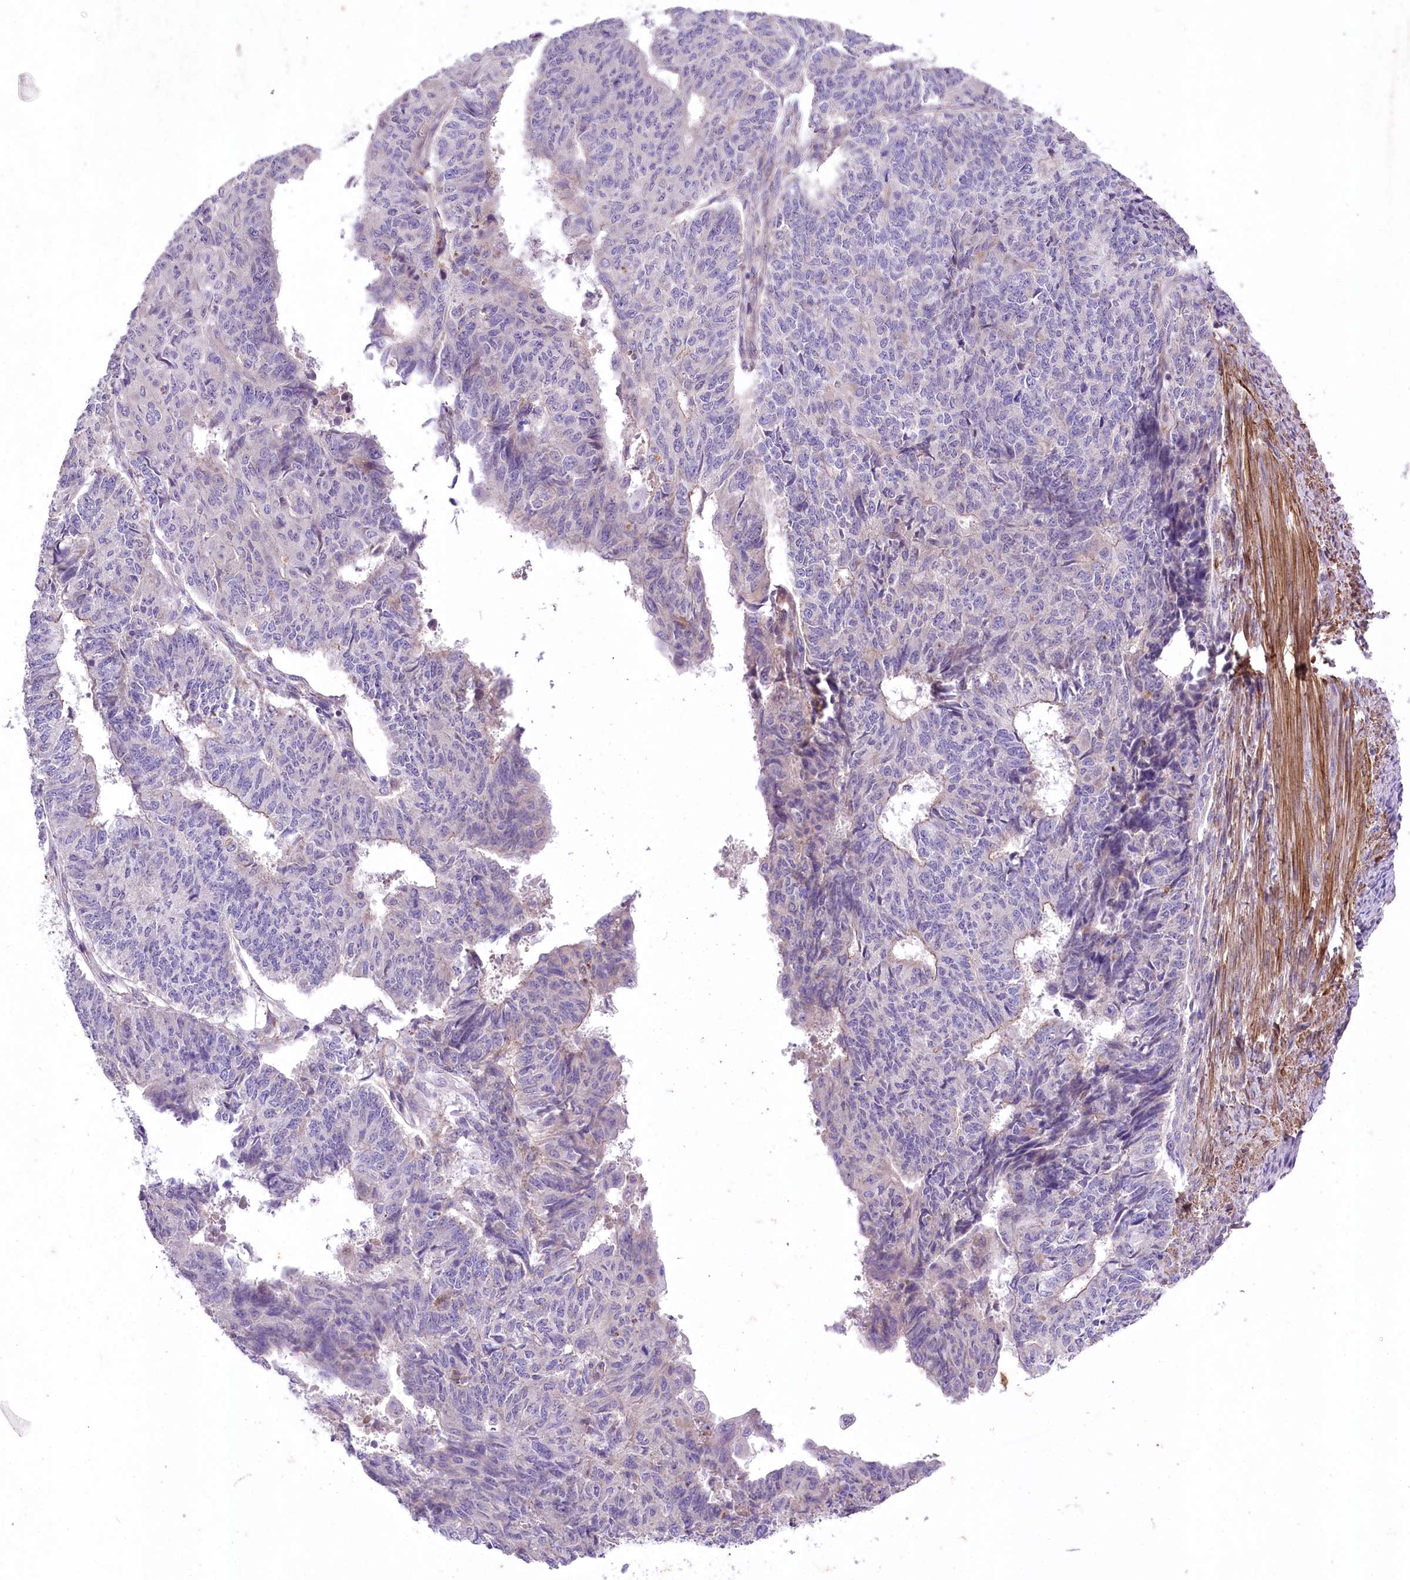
{"staining": {"intensity": "negative", "quantity": "none", "location": "none"}, "tissue": "endometrial cancer", "cell_type": "Tumor cells", "image_type": "cancer", "snomed": [{"axis": "morphology", "description": "Adenocarcinoma, NOS"}, {"axis": "topography", "description": "Endometrium"}], "caption": "Tumor cells are negative for protein expression in human adenocarcinoma (endometrial).", "gene": "RDH16", "patient": {"sex": "female", "age": 32}}